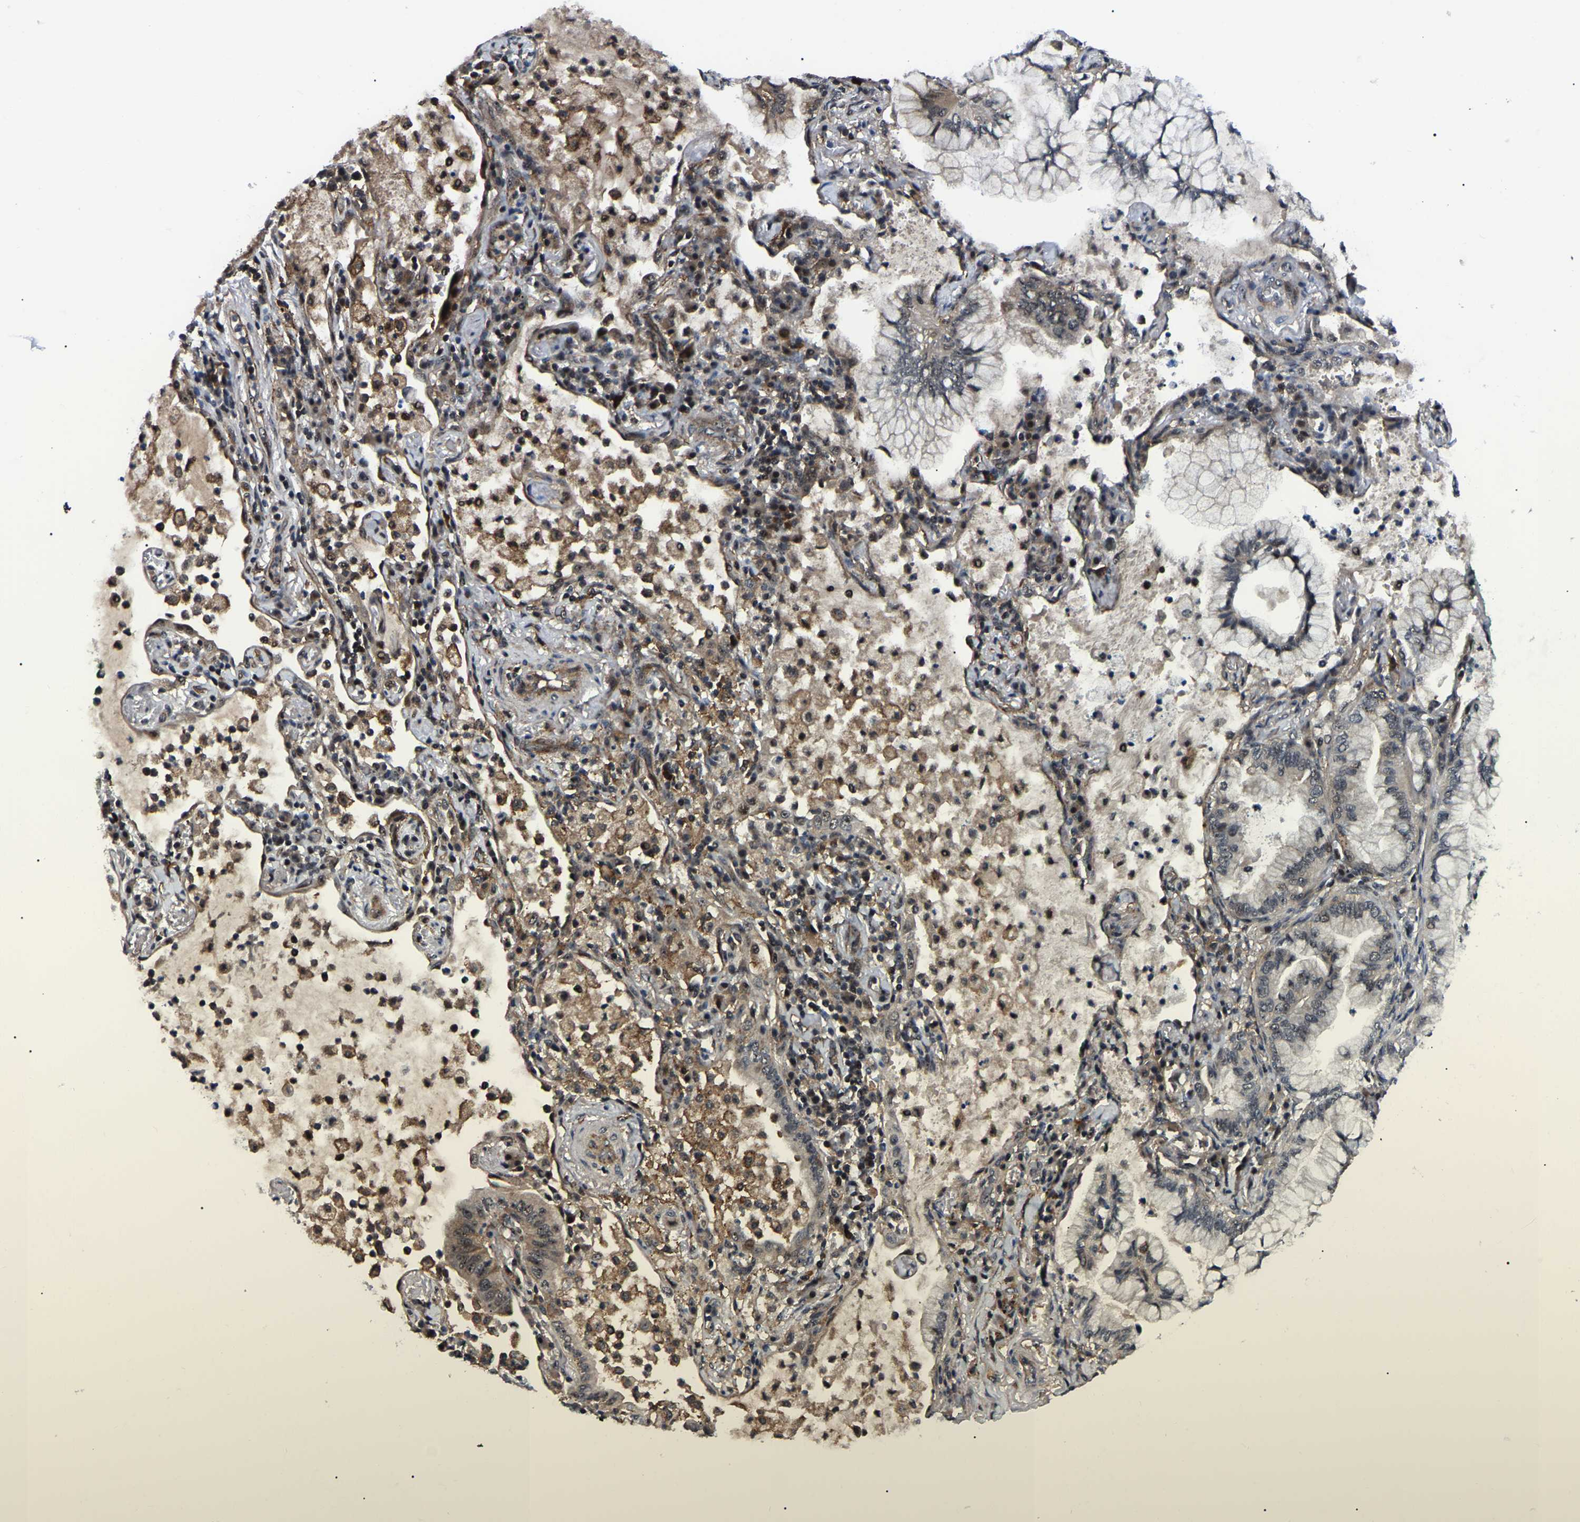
{"staining": {"intensity": "weak", "quantity": "<25%", "location": "cytoplasmic/membranous"}, "tissue": "lung cancer", "cell_type": "Tumor cells", "image_type": "cancer", "snomed": [{"axis": "morphology", "description": "Adenocarcinoma, NOS"}, {"axis": "topography", "description": "Lung"}], "caption": "IHC micrograph of human lung adenocarcinoma stained for a protein (brown), which exhibits no staining in tumor cells.", "gene": "RRP1B", "patient": {"sex": "female", "age": 70}}